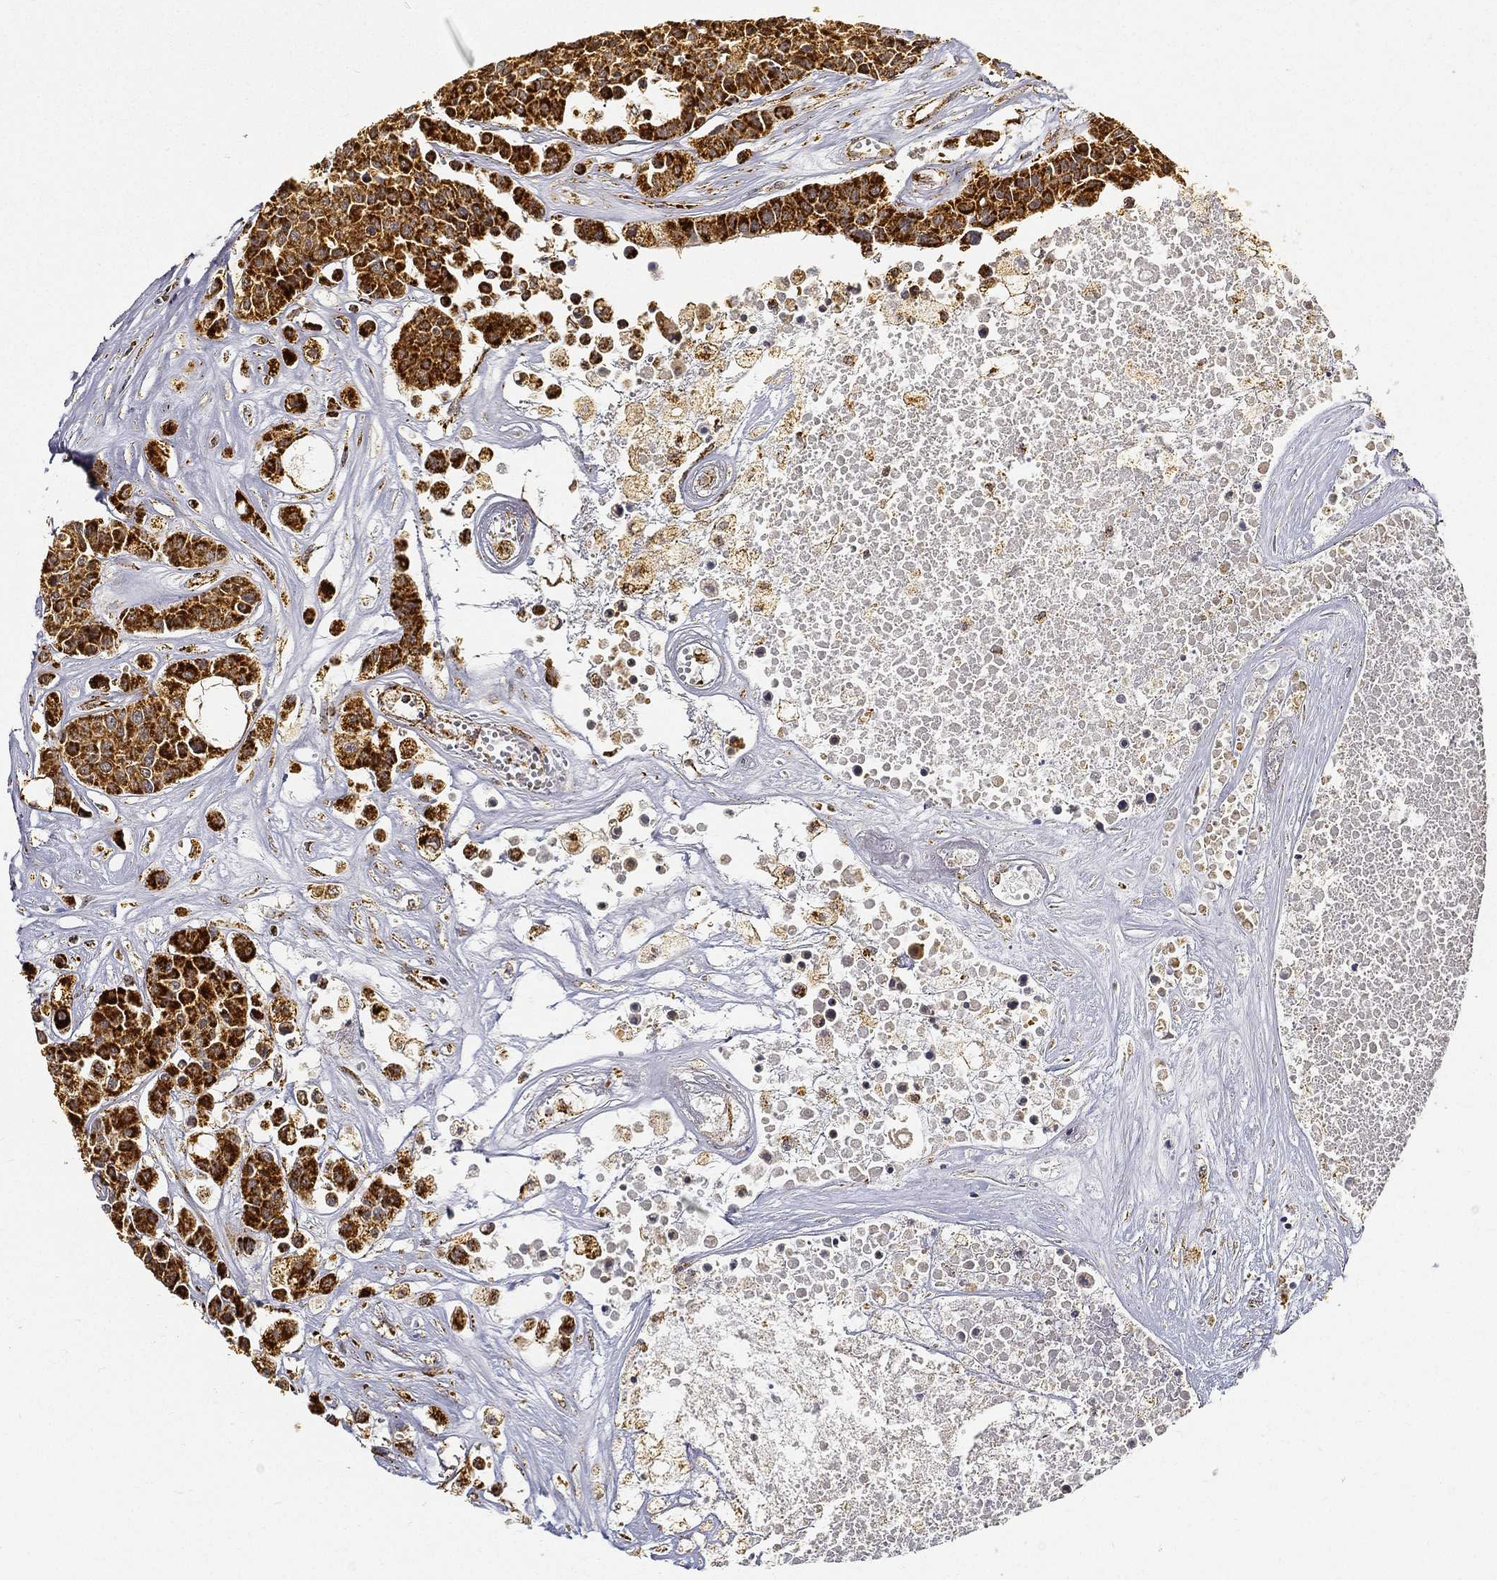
{"staining": {"intensity": "strong", "quantity": ">75%", "location": "cytoplasmic/membranous"}, "tissue": "carcinoid", "cell_type": "Tumor cells", "image_type": "cancer", "snomed": [{"axis": "morphology", "description": "Carcinoid, malignant, NOS"}, {"axis": "topography", "description": "Colon"}], "caption": "Immunohistochemical staining of human malignant carcinoid exhibits strong cytoplasmic/membranous protein staining in approximately >75% of tumor cells.", "gene": "NDUFAB1", "patient": {"sex": "male", "age": 81}}